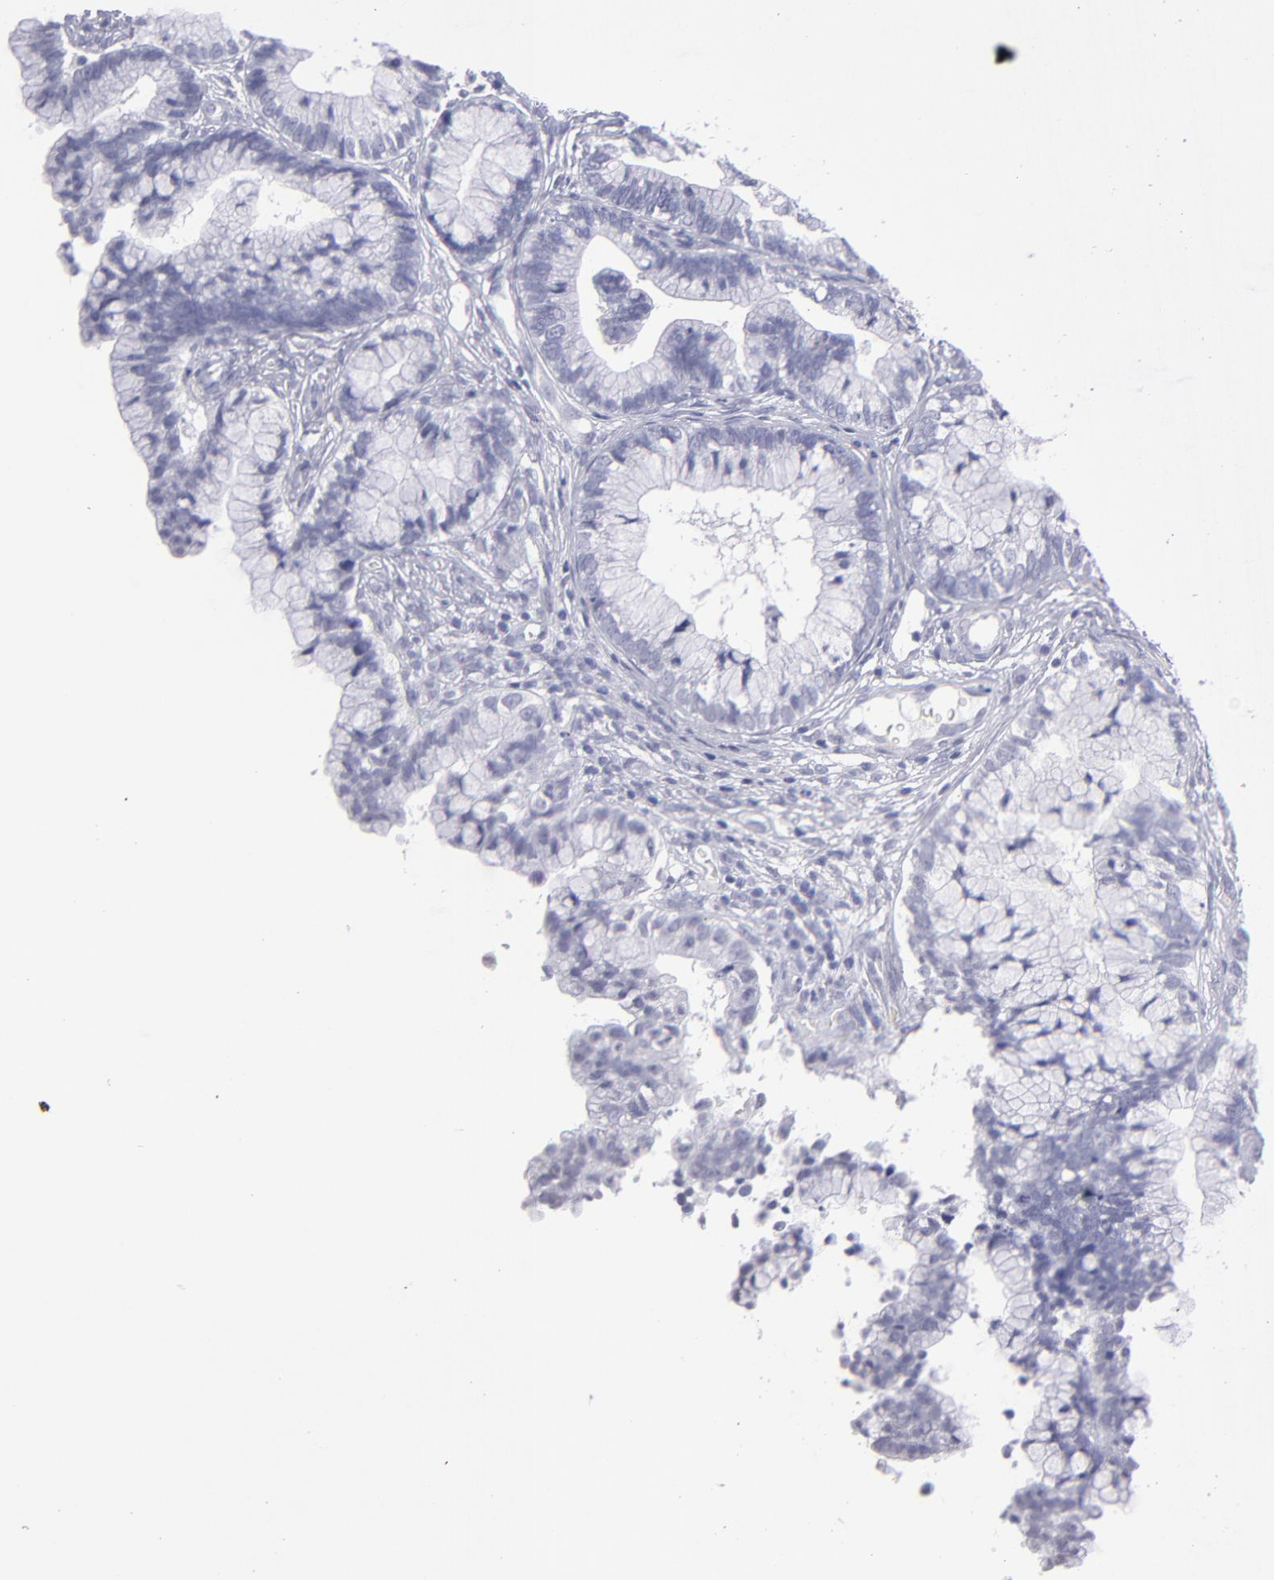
{"staining": {"intensity": "negative", "quantity": "none", "location": "none"}, "tissue": "cervical cancer", "cell_type": "Tumor cells", "image_type": "cancer", "snomed": [{"axis": "morphology", "description": "Adenocarcinoma, NOS"}, {"axis": "topography", "description": "Cervix"}], "caption": "Tumor cells are negative for brown protein staining in cervical cancer (adenocarcinoma).", "gene": "ALDOB", "patient": {"sex": "female", "age": 44}}